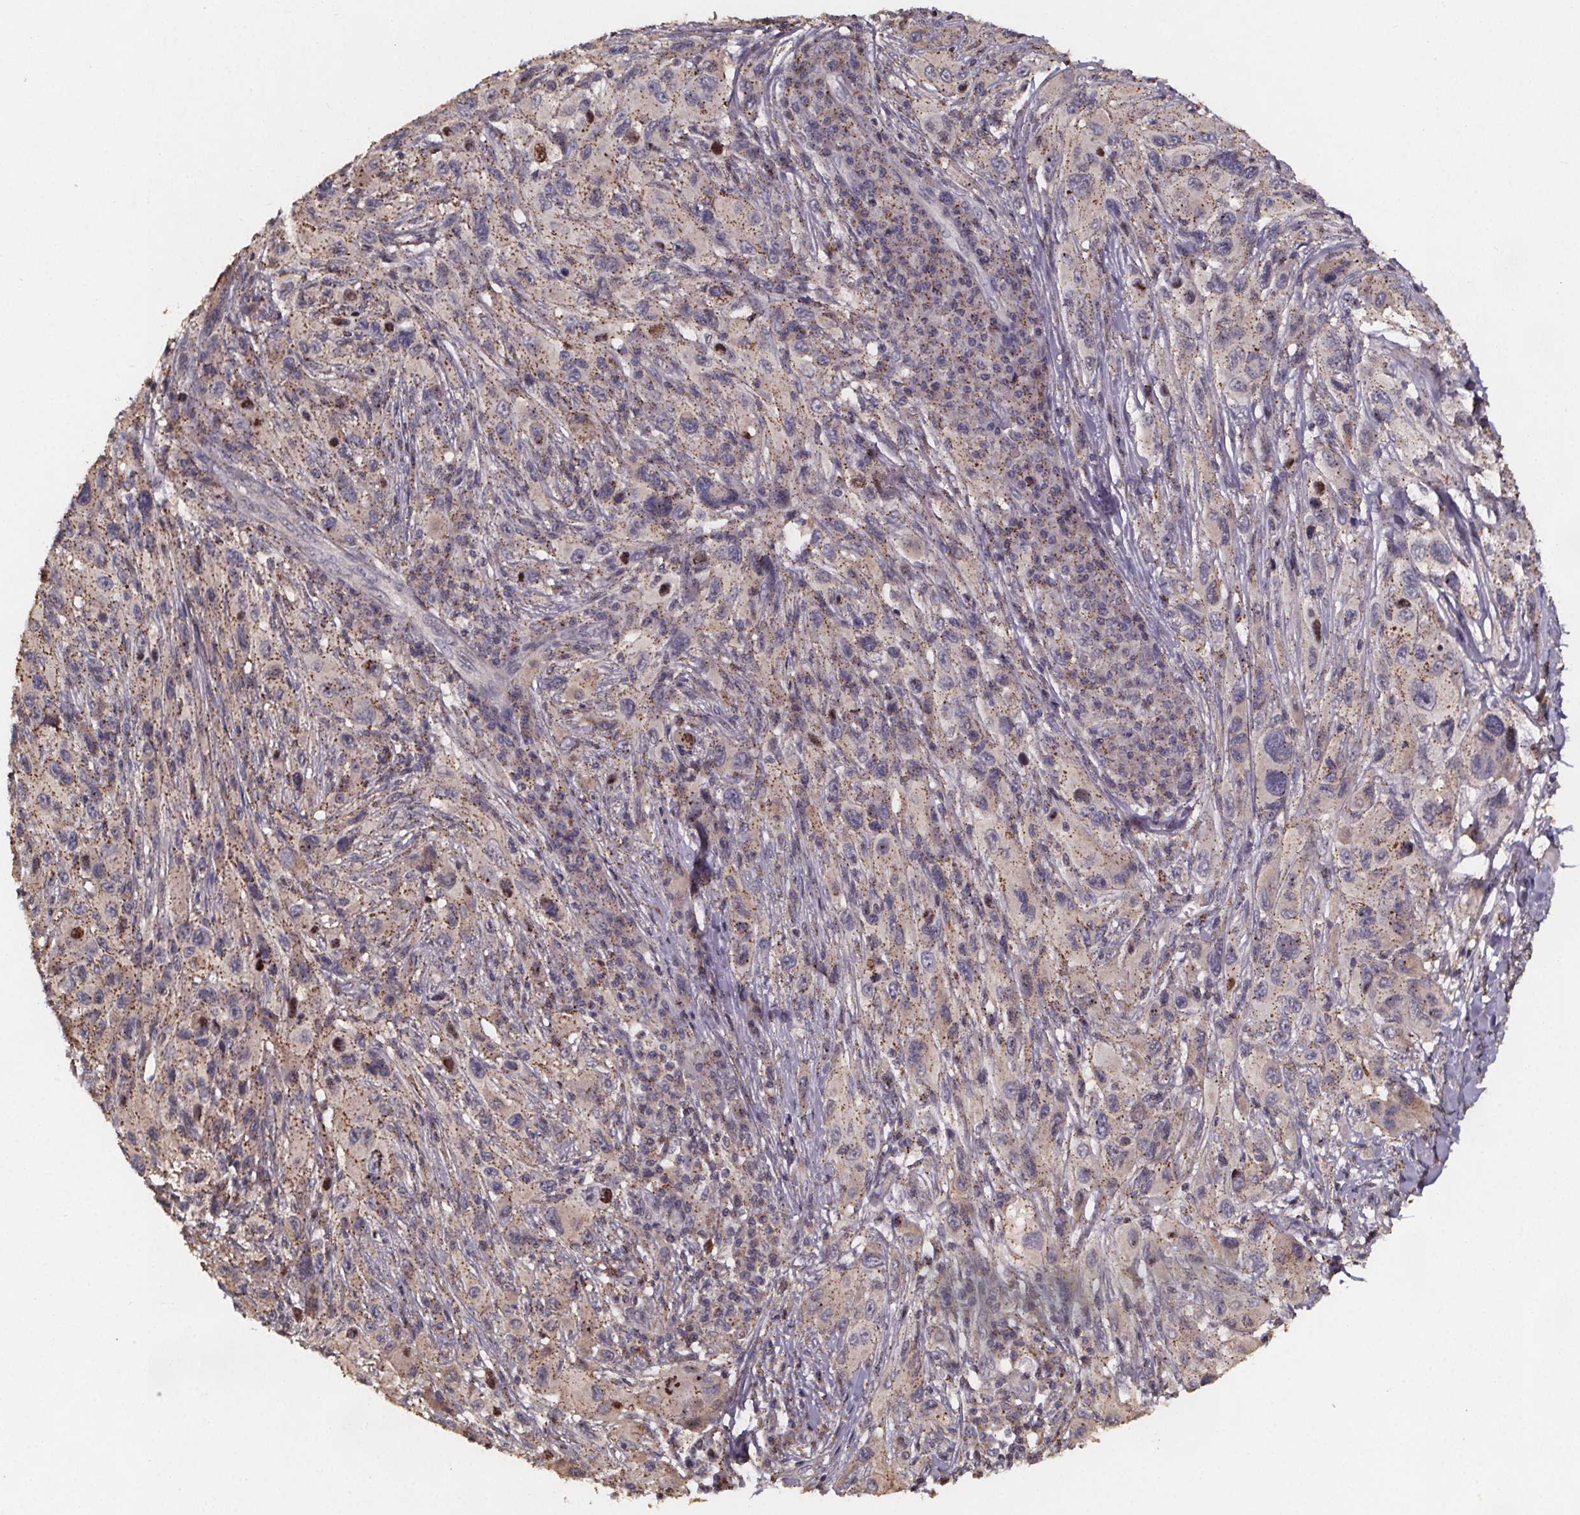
{"staining": {"intensity": "moderate", "quantity": "25%-75%", "location": "cytoplasmic/membranous"}, "tissue": "melanoma", "cell_type": "Tumor cells", "image_type": "cancer", "snomed": [{"axis": "morphology", "description": "Malignant melanoma, NOS"}, {"axis": "topography", "description": "Skin"}], "caption": "Immunohistochemistry micrograph of human malignant melanoma stained for a protein (brown), which shows medium levels of moderate cytoplasmic/membranous staining in about 25%-75% of tumor cells.", "gene": "ZNF879", "patient": {"sex": "male", "age": 53}}